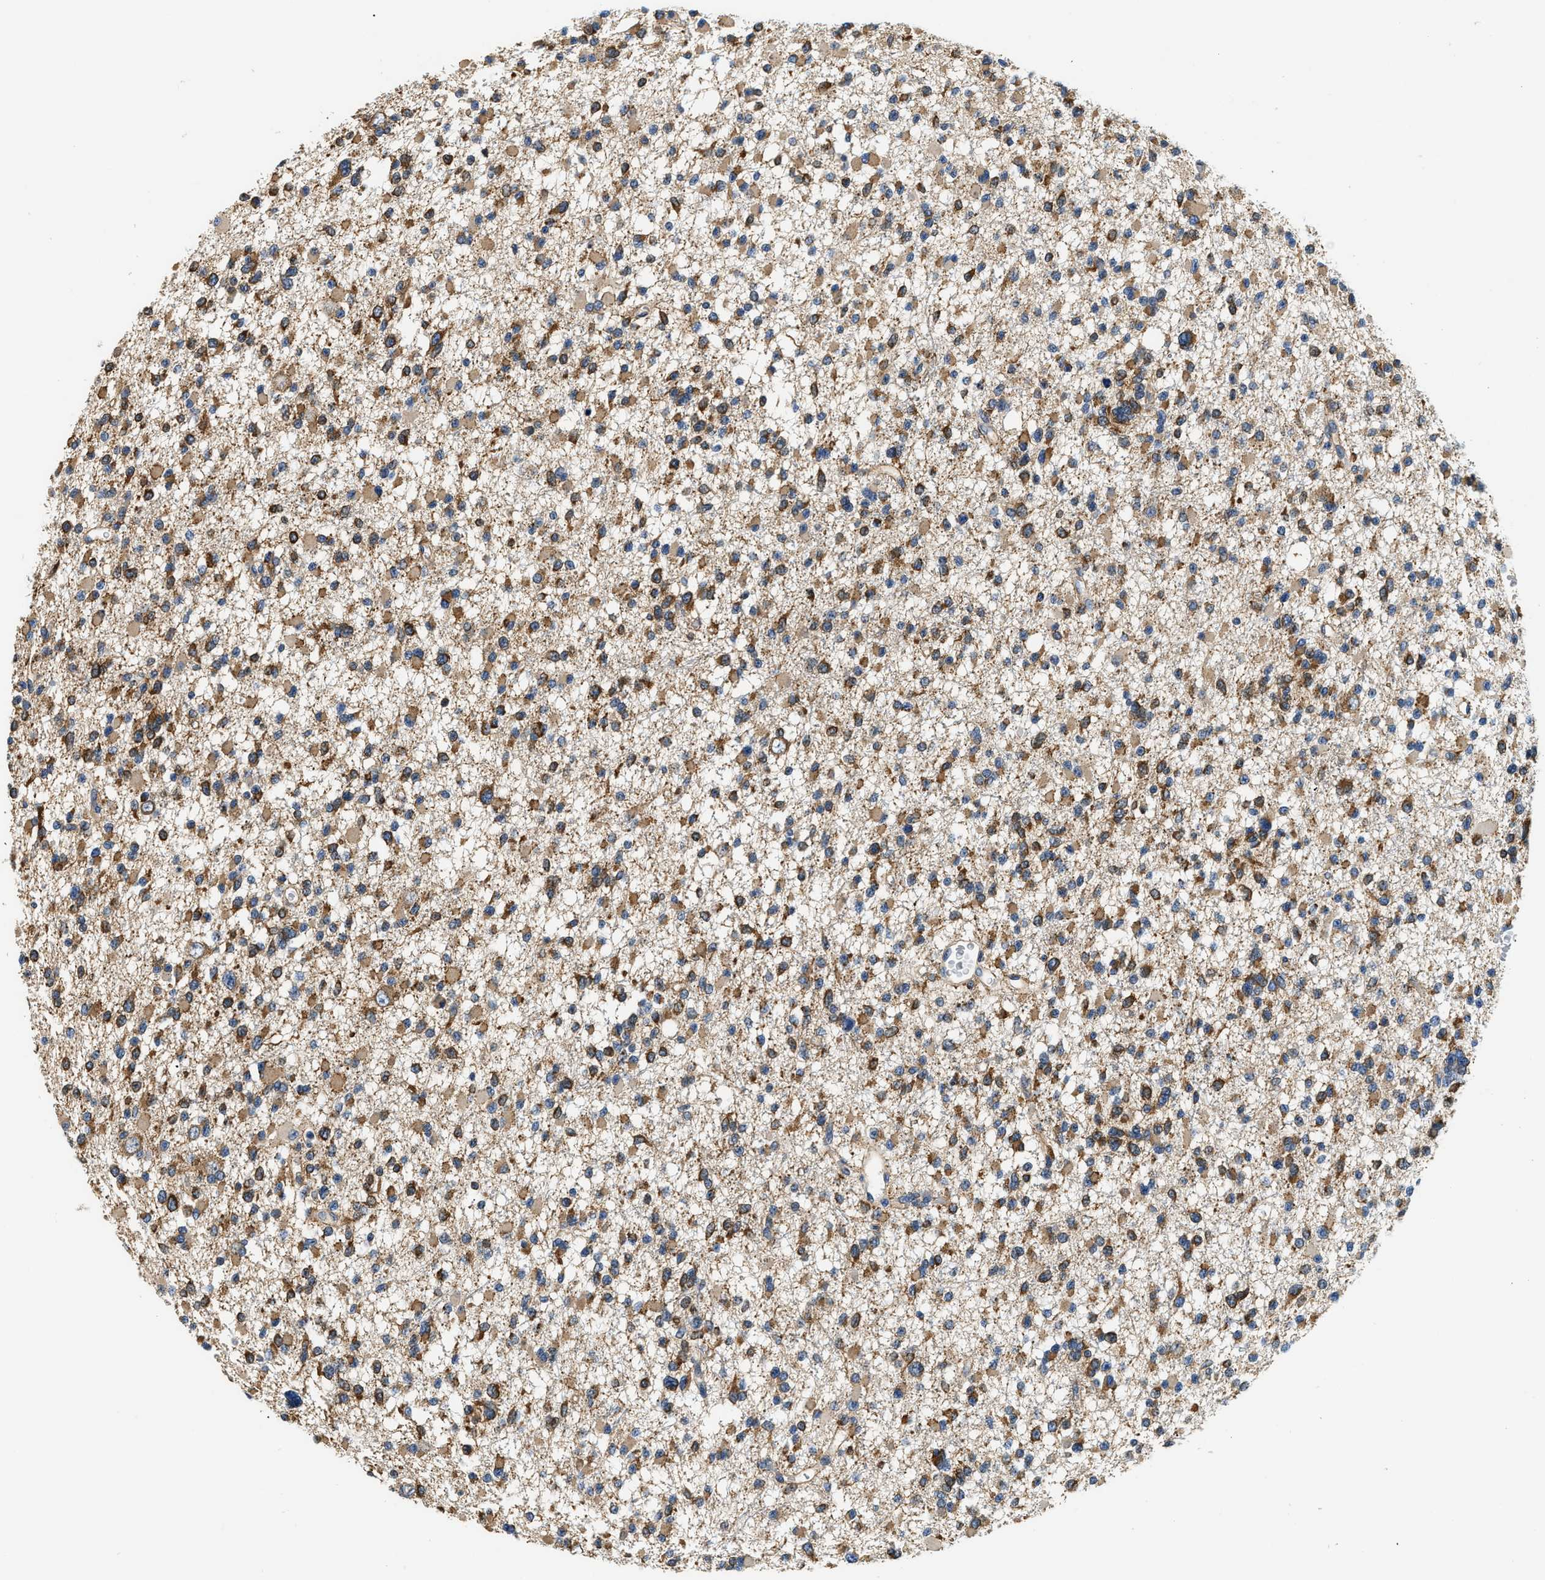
{"staining": {"intensity": "moderate", "quantity": ">75%", "location": "cytoplasmic/membranous"}, "tissue": "glioma", "cell_type": "Tumor cells", "image_type": "cancer", "snomed": [{"axis": "morphology", "description": "Glioma, malignant, Low grade"}, {"axis": "topography", "description": "Brain"}], "caption": "The histopathology image exhibits staining of glioma, revealing moderate cytoplasmic/membranous protein staining (brown color) within tumor cells. Nuclei are stained in blue.", "gene": "PPP2R1B", "patient": {"sex": "female", "age": 22}}